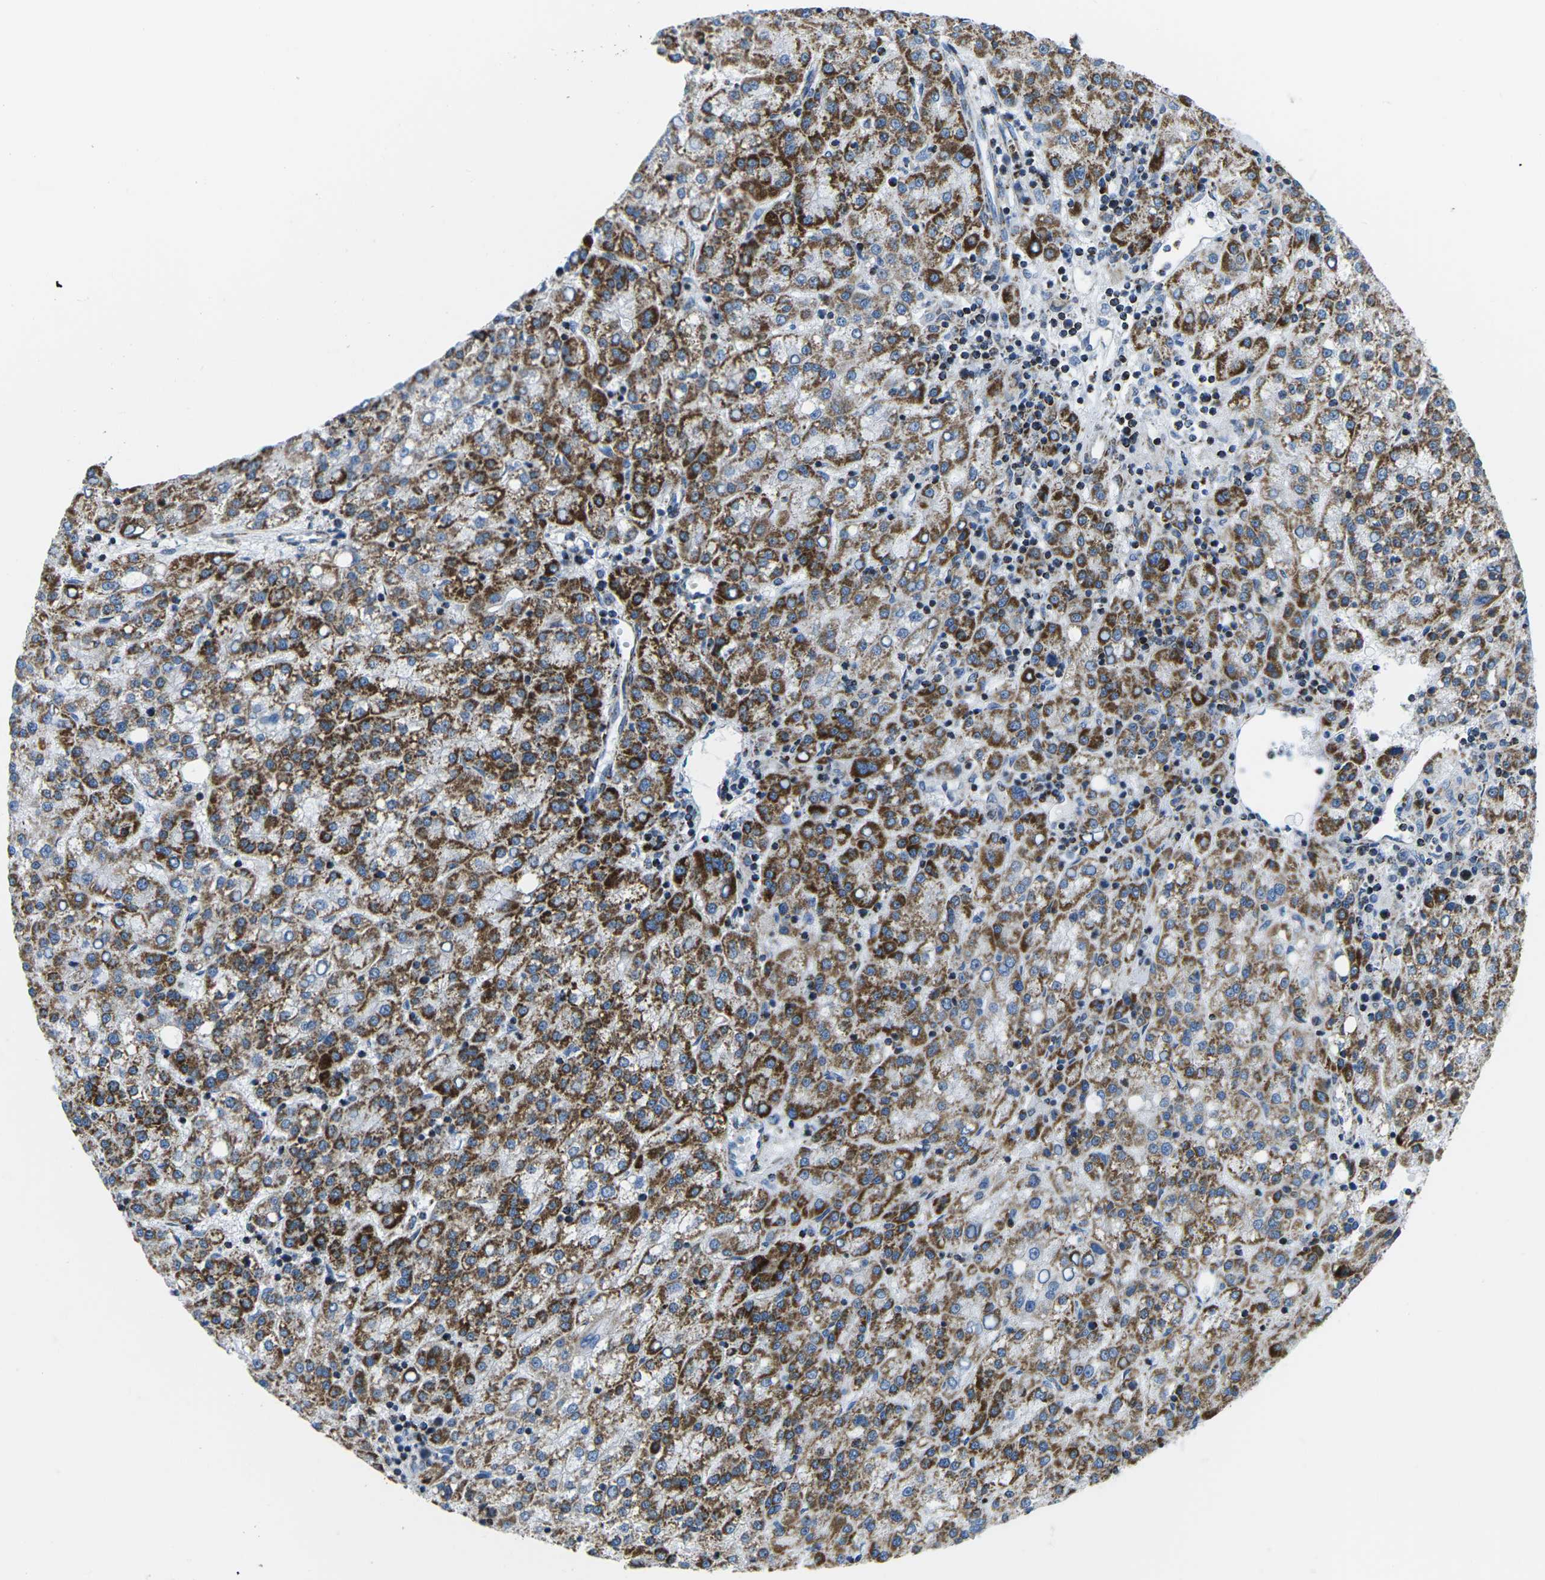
{"staining": {"intensity": "strong", "quantity": ">75%", "location": "cytoplasmic/membranous"}, "tissue": "liver cancer", "cell_type": "Tumor cells", "image_type": "cancer", "snomed": [{"axis": "morphology", "description": "Carcinoma, Hepatocellular, NOS"}, {"axis": "topography", "description": "Liver"}], "caption": "A brown stain highlights strong cytoplasmic/membranous positivity of a protein in human hepatocellular carcinoma (liver) tumor cells.", "gene": "COX6C", "patient": {"sex": "female", "age": 58}}